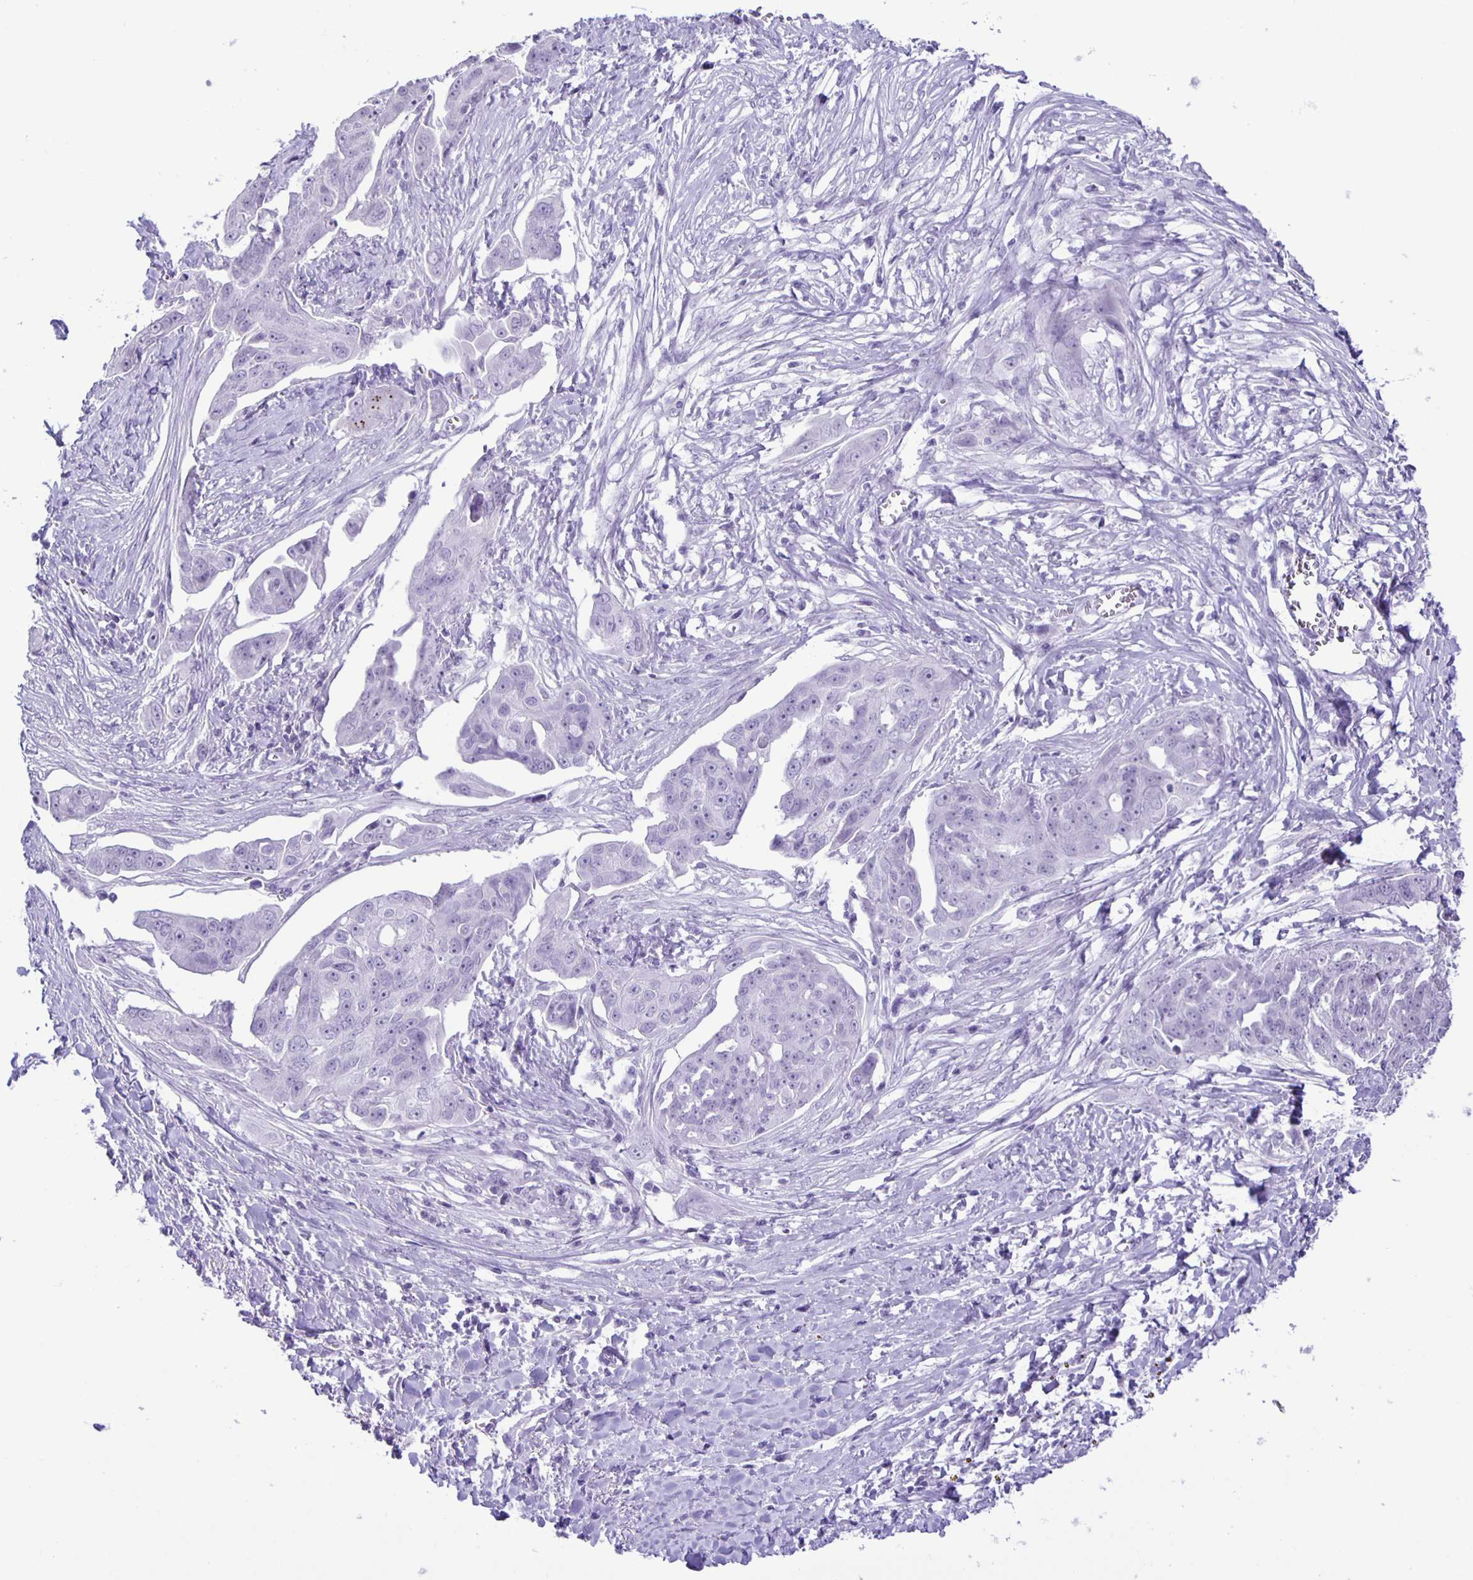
{"staining": {"intensity": "negative", "quantity": "none", "location": "none"}, "tissue": "ovarian cancer", "cell_type": "Tumor cells", "image_type": "cancer", "snomed": [{"axis": "morphology", "description": "Carcinoma, endometroid"}, {"axis": "topography", "description": "Ovary"}], "caption": "Ovarian cancer was stained to show a protein in brown. There is no significant positivity in tumor cells. The staining was performed using DAB (3,3'-diaminobenzidine) to visualize the protein expression in brown, while the nuclei were stained in blue with hematoxylin (Magnification: 20x).", "gene": "EZHIP", "patient": {"sex": "female", "age": 70}}